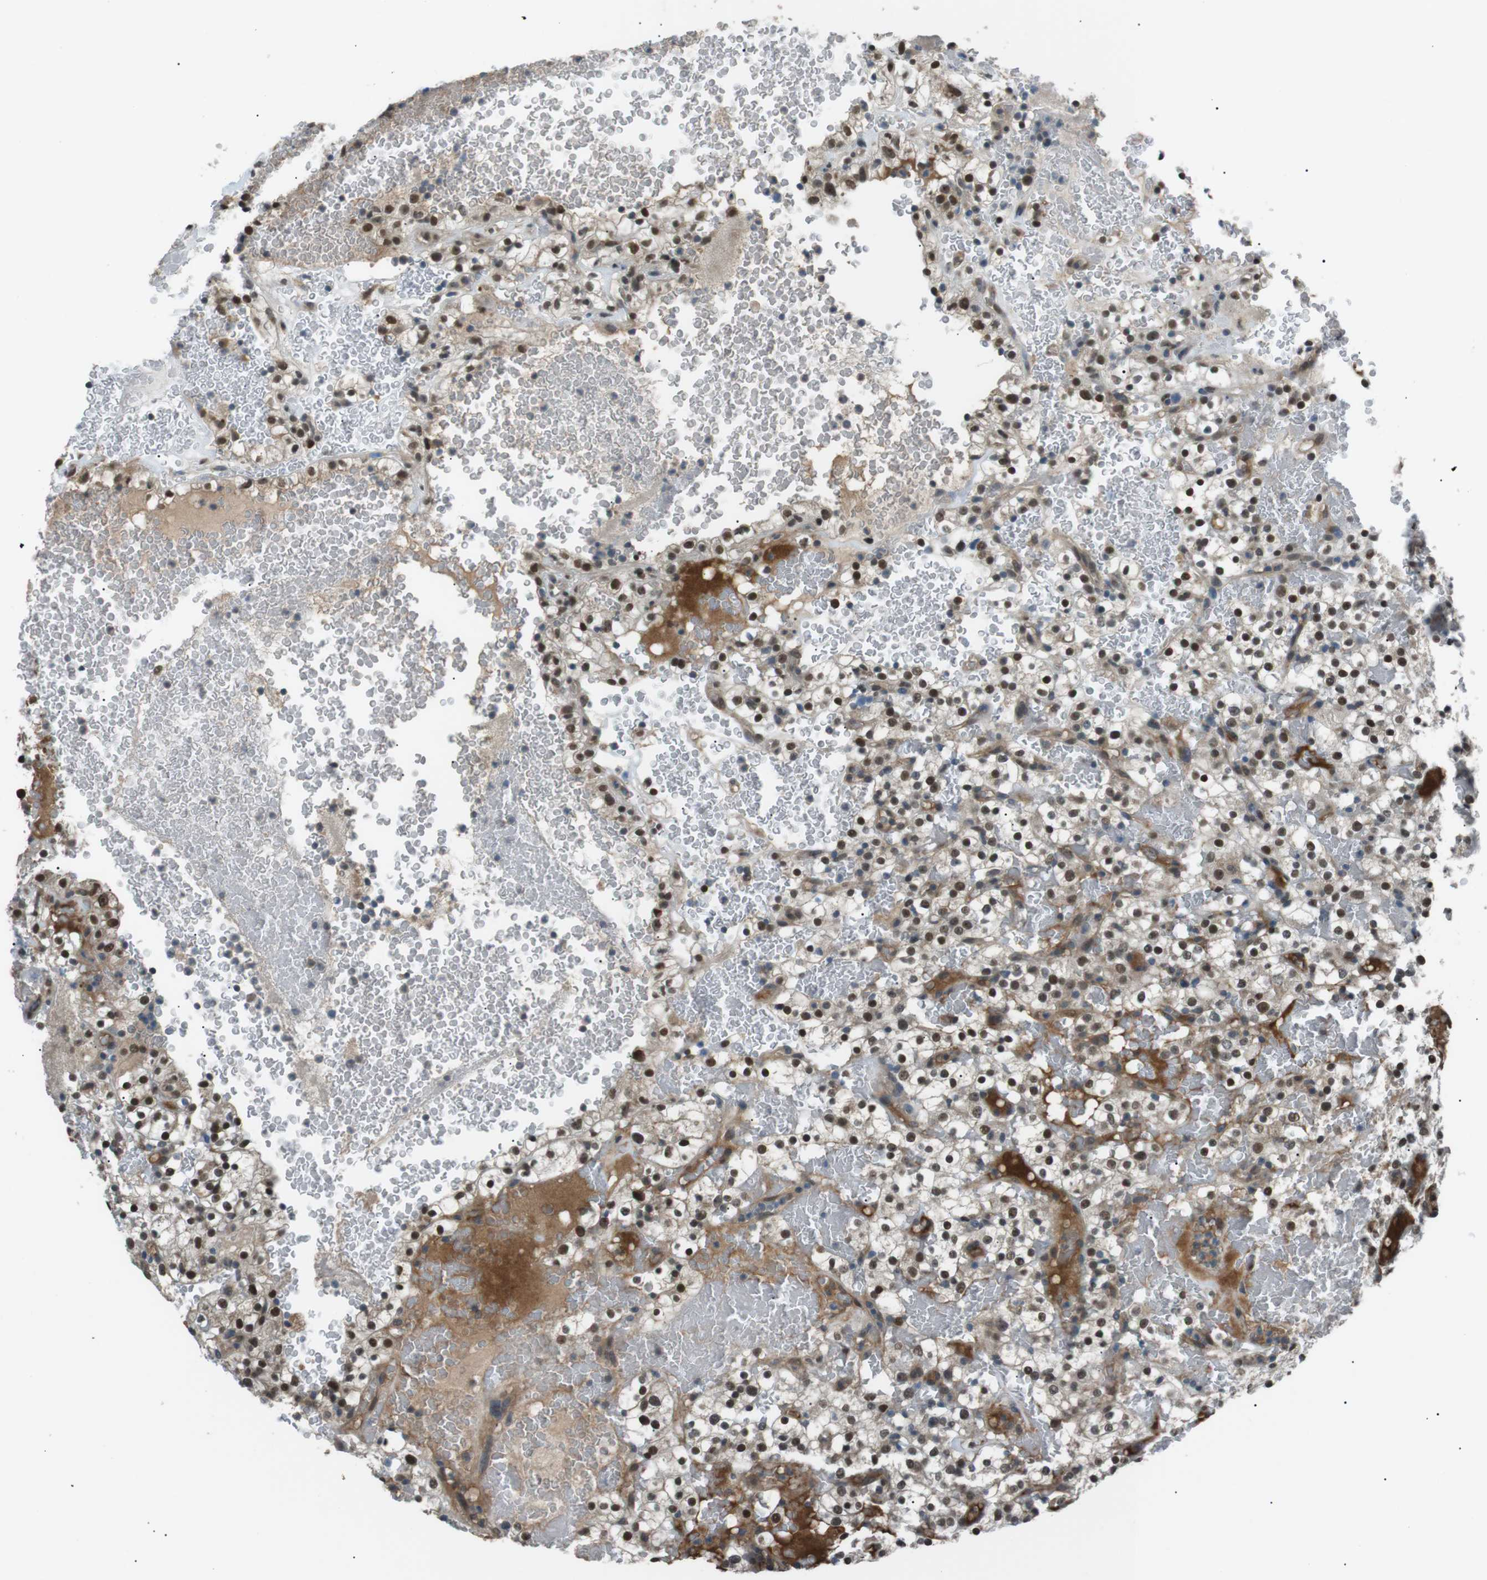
{"staining": {"intensity": "strong", "quantity": ">75%", "location": "nuclear"}, "tissue": "renal cancer", "cell_type": "Tumor cells", "image_type": "cancer", "snomed": [{"axis": "morphology", "description": "Normal tissue, NOS"}, {"axis": "morphology", "description": "Adenocarcinoma, NOS"}, {"axis": "topography", "description": "Kidney"}], "caption": "Immunohistochemistry (IHC) image of neoplastic tissue: renal cancer stained using immunohistochemistry (IHC) shows high levels of strong protein expression localized specifically in the nuclear of tumor cells, appearing as a nuclear brown color.", "gene": "SRPK2", "patient": {"sex": "female", "age": 72}}